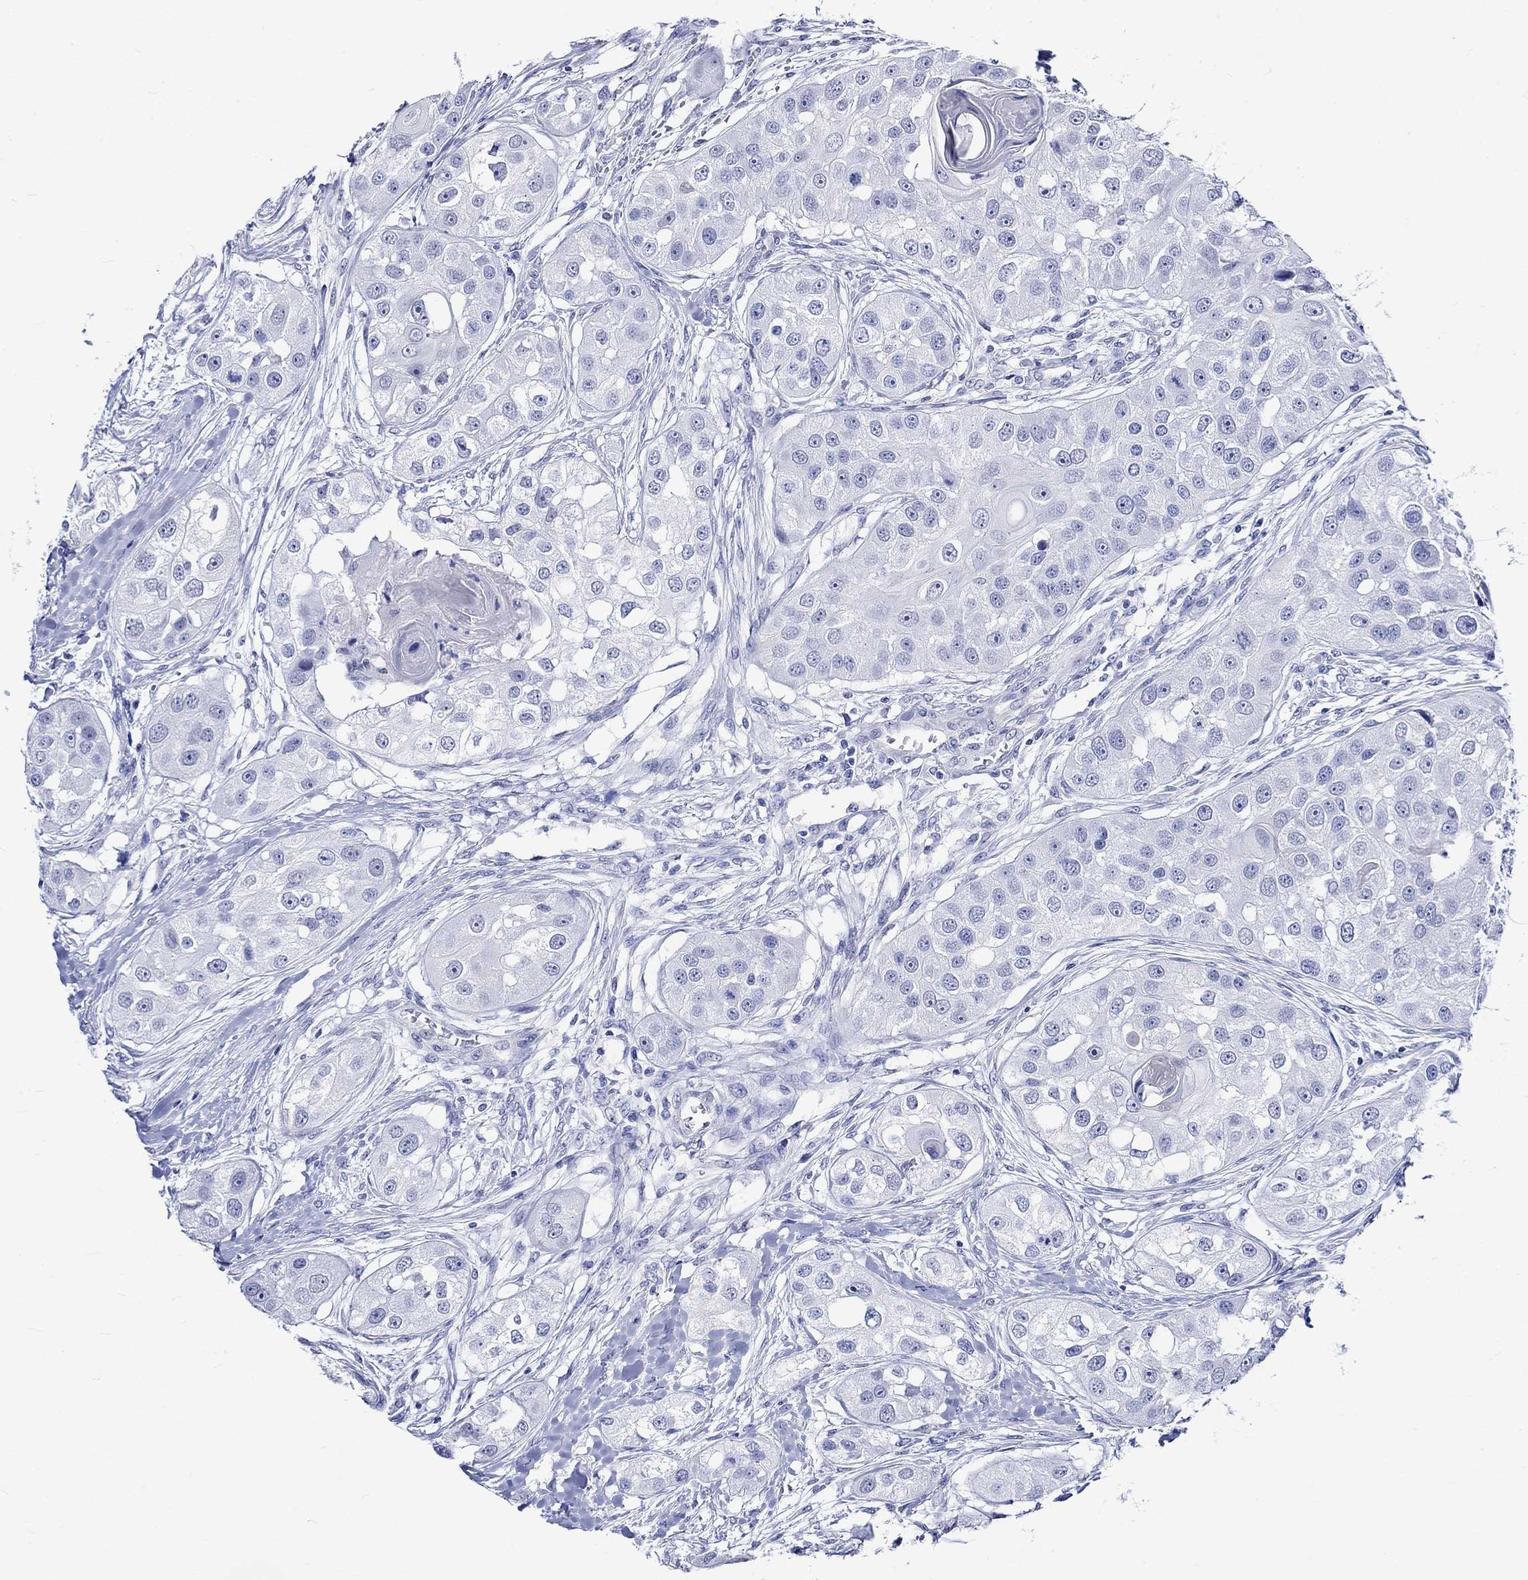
{"staining": {"intensity": "negative", "quantity": "none", "location": "none"}, "tissue": "head and neck cancer", "cell_type": "Tumor cells", "image_type": "cancer", "snomed": [{"axis": "morphology", "description": "Normal tissue, NOS"}, {"axis": "morphology", "description": "Squamous cell carcinoma, NOS"}, {"axis": "topography", "description": "Skeletal muscle"}, {"axis": "topography", "description": "Head-Neck"}], "caption": "An IHC photomicrograph of head and neck cancer is shown. There is no staining in tumor cells of head and neck cancer.", "gene": "CRYAB", "patient": {"sex": "male", "age": 51}}